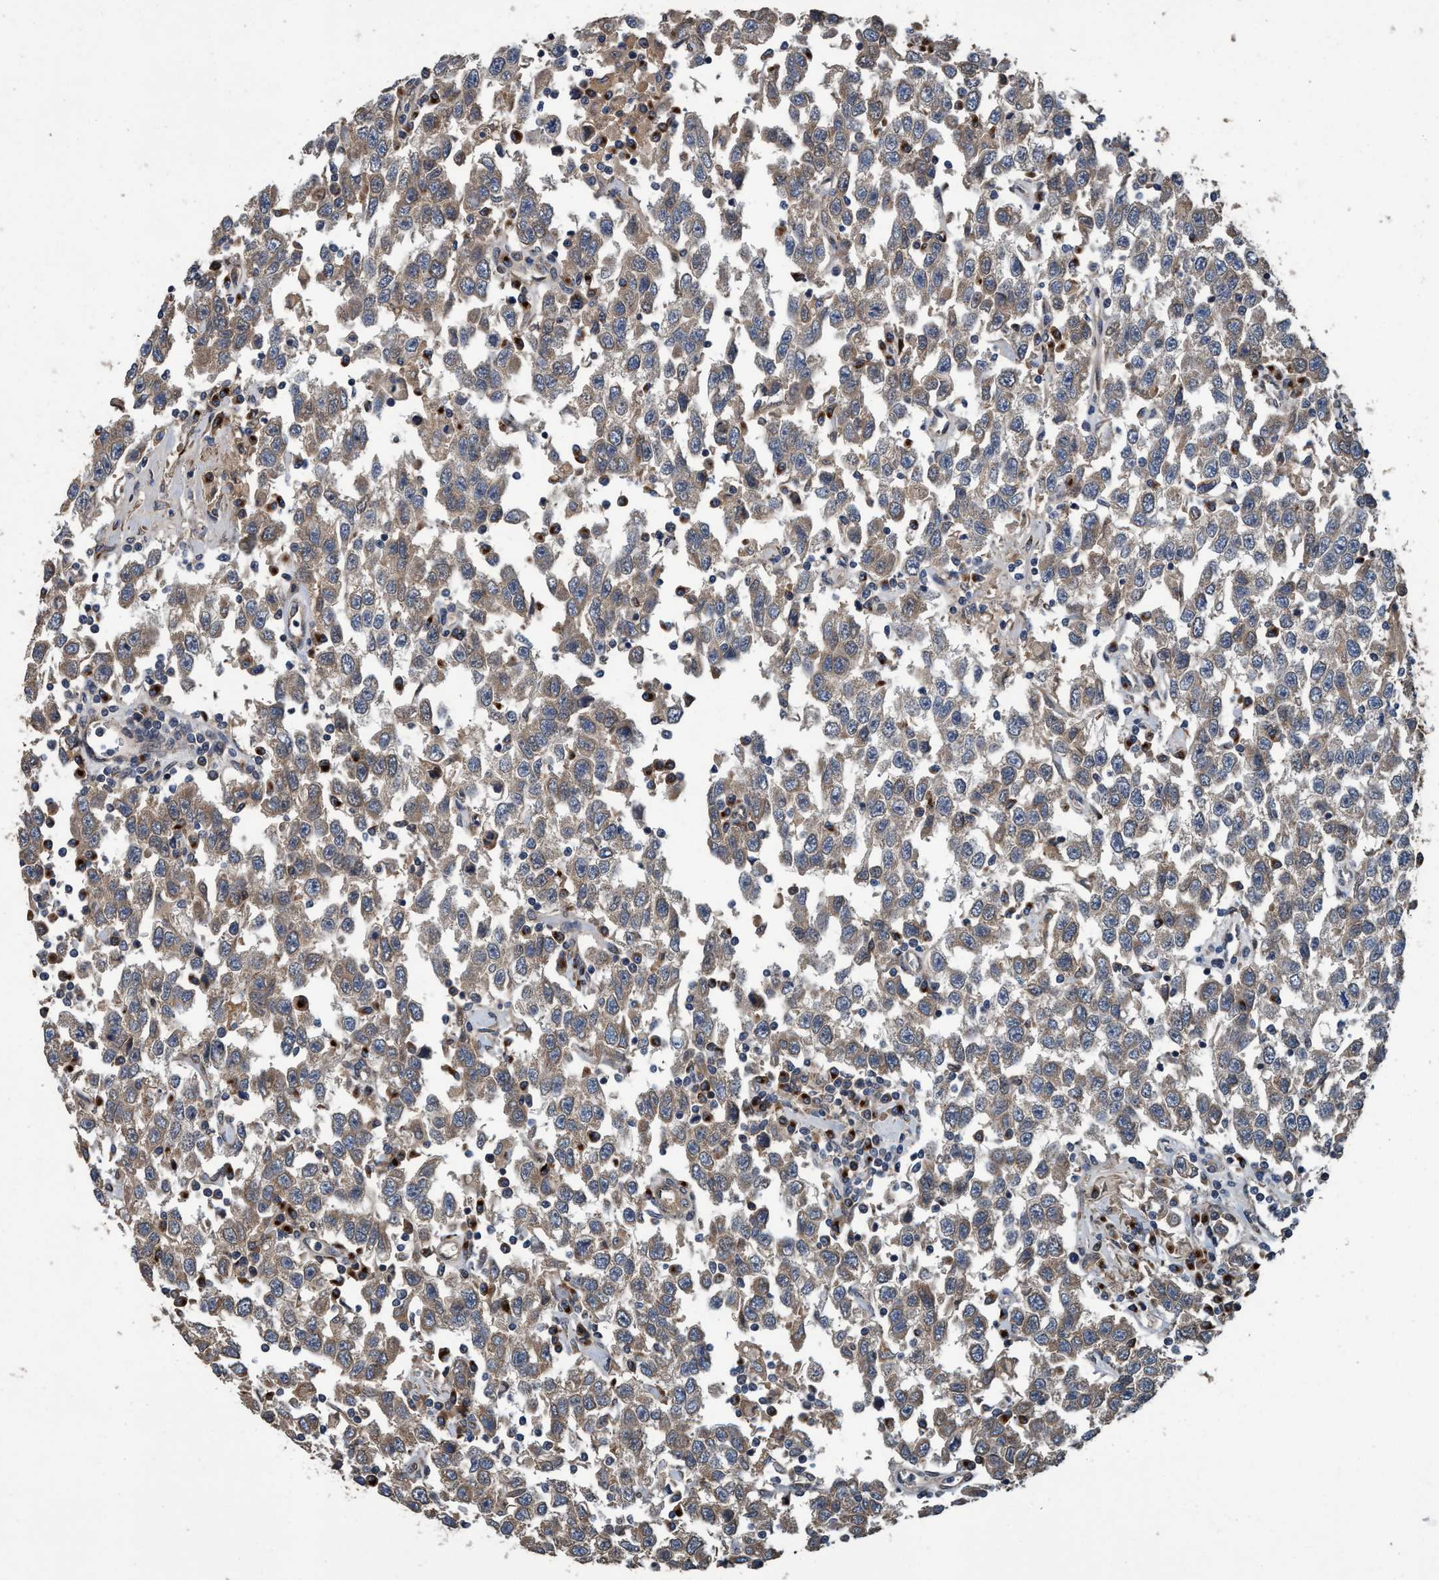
{"staining": {"intensity": "weak", "quantity": "25%-75%", "location": "cytoplasmic/membranous"}, "tissue": "testis cancer", "cell_type": "Tumor cells", "image_type": "cancer", "snomed": [{"axis": "morphology", "description": "Seminoma, NOS"}, {"axis": "topography", "description": "Testis"}], "caption": "Protein expression analysis of testis cancer demonstrates weak cytoplasmic/membranous expression in approximately 25%-75% of tumor cells.", "gene": "MACC1", "patient": {"sex": "male", "age": 41}}